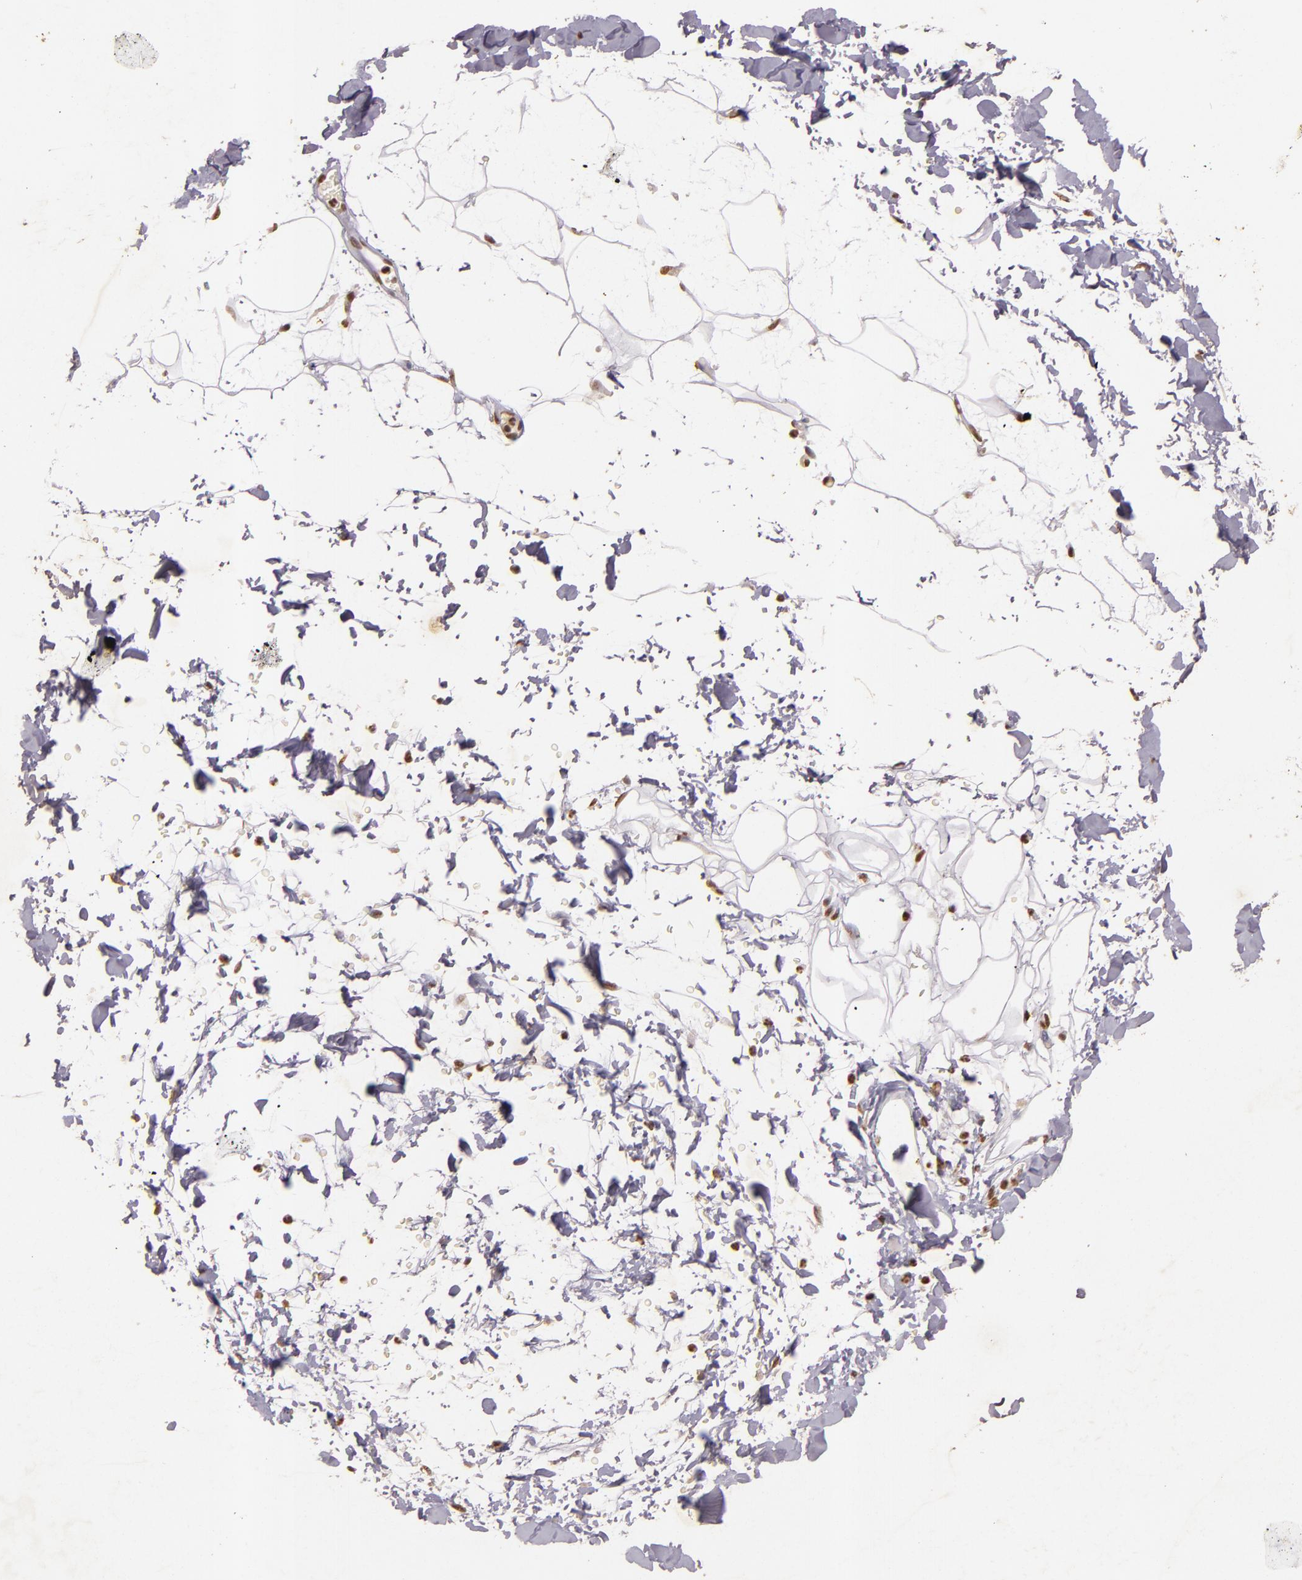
{"staining": {"intensity": "moderate", "quantity": ">75%", "location": "nuclear"}, "tissue": "adipose tissue", "cell_type": "Adipocytes", "image_type": "normal", "snomed": [{"axis": "morphology", "description": "Normal tissue, NOS"}, {"axis": "topography", "description": "Soft tissue"}], "caption": "Immunohistochemistry (IHC) of normal human adipose tissue reveals medium levels of moderate nuclear staining in about >75% of adipocytes.", "gene": "CBX3", "patient": {"sex": "male", "age": 72}}